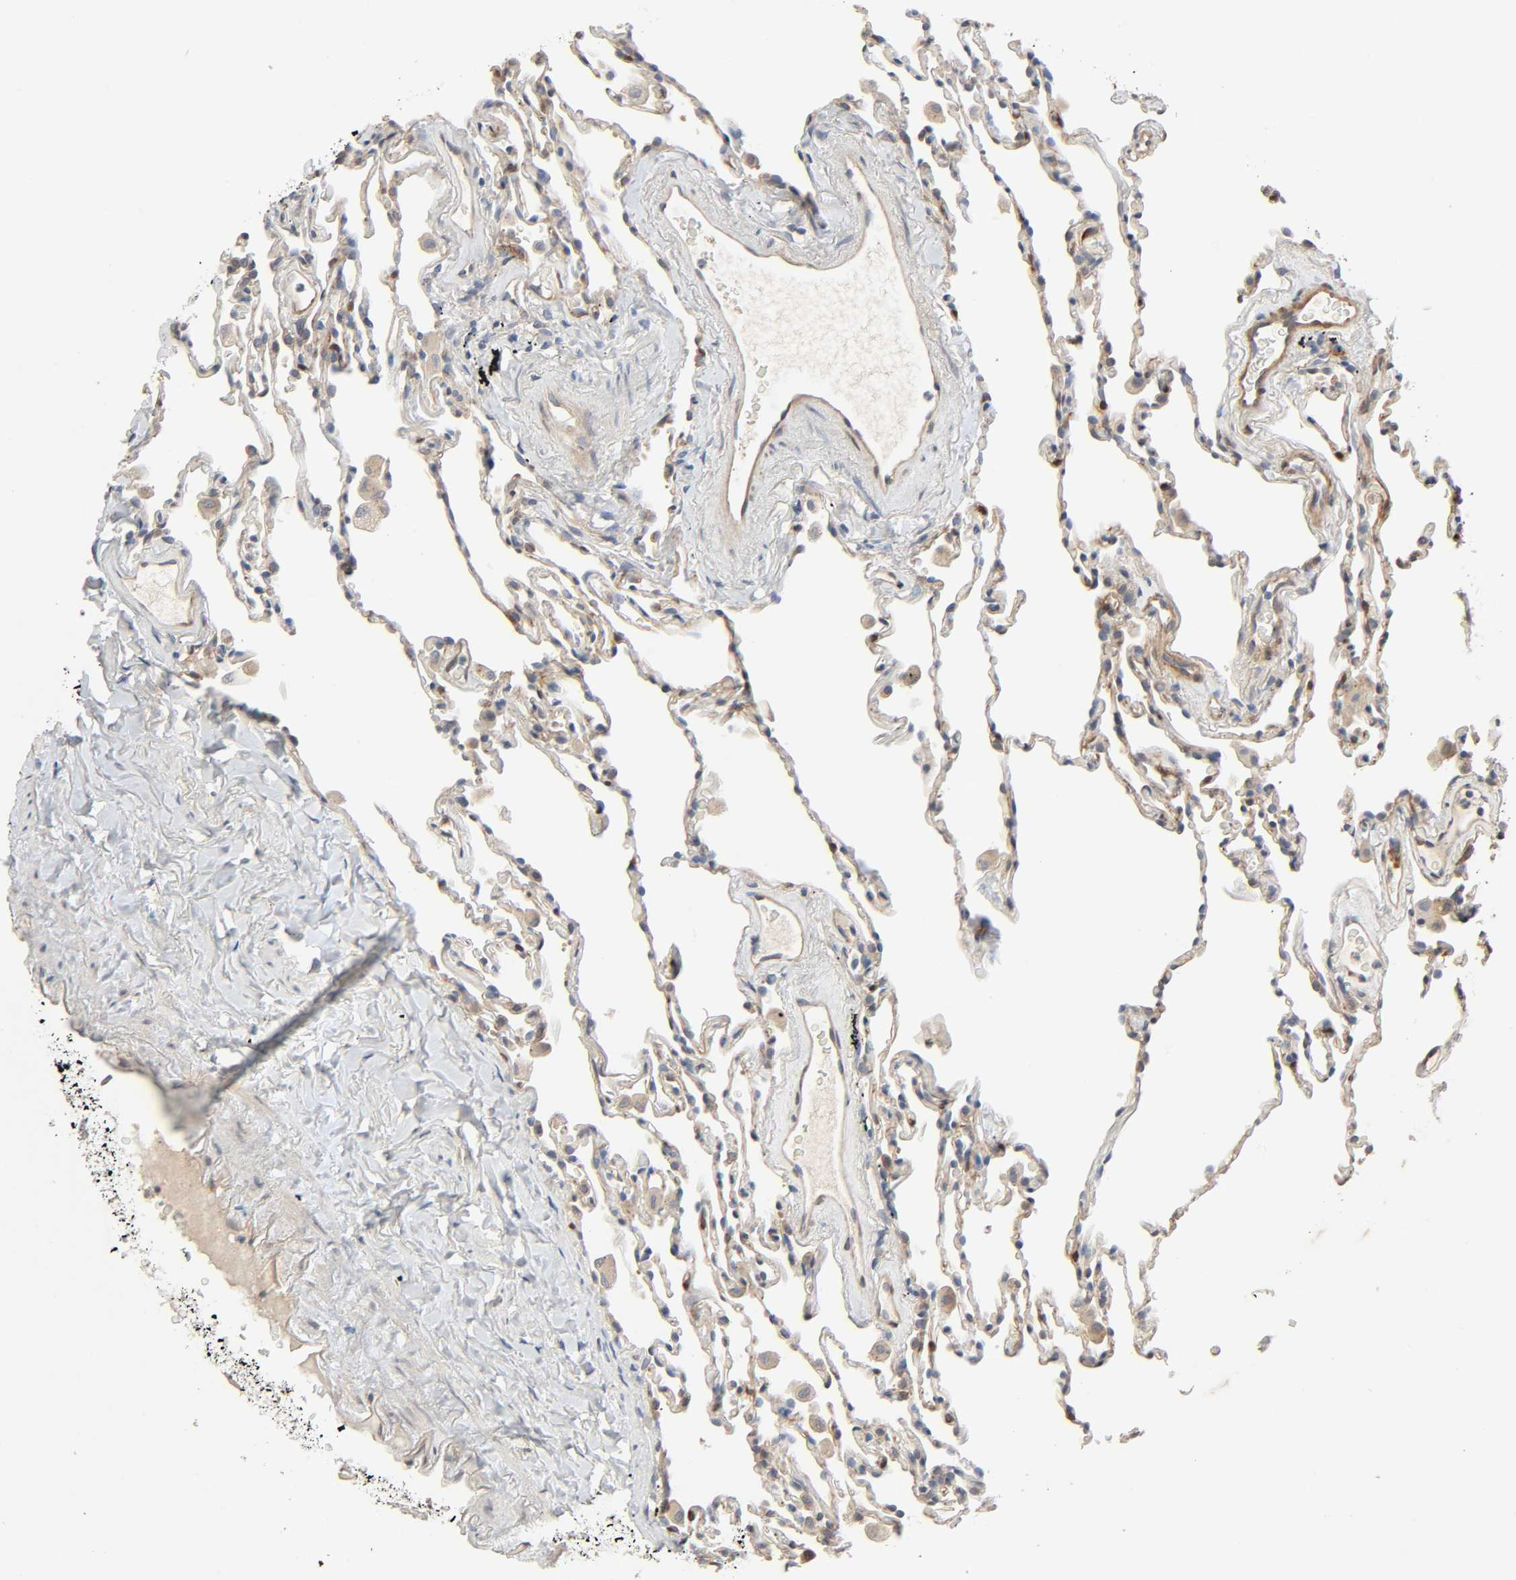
{"staining": {"intensity": "weak", "quantity": "25%-75%", "location": "cytoplasmic/membranous"}, "tissue": "lung", "cell_type": "Alveolar cells", "image_type": "normal", "snomed": [{"axis": "morphology", "description": "Normal tissue, NOS"}, {"axis": "morphology", "description": "Soft tissue tumor metastatic"}, {"axis": "topography", "description": "Lung"}], "caption": "The photomicrograph displays staining of normal lung, revealing weak cytoplasmic/membranous protein positivity (brown color) within alveolar cells. The protein is stained brown, and the nuclei are stained in blue (DAB IHC with brightfield microscopy, high magnification).", "gene": "PTK2", "patient": {"sex": "male", "age": 59}}